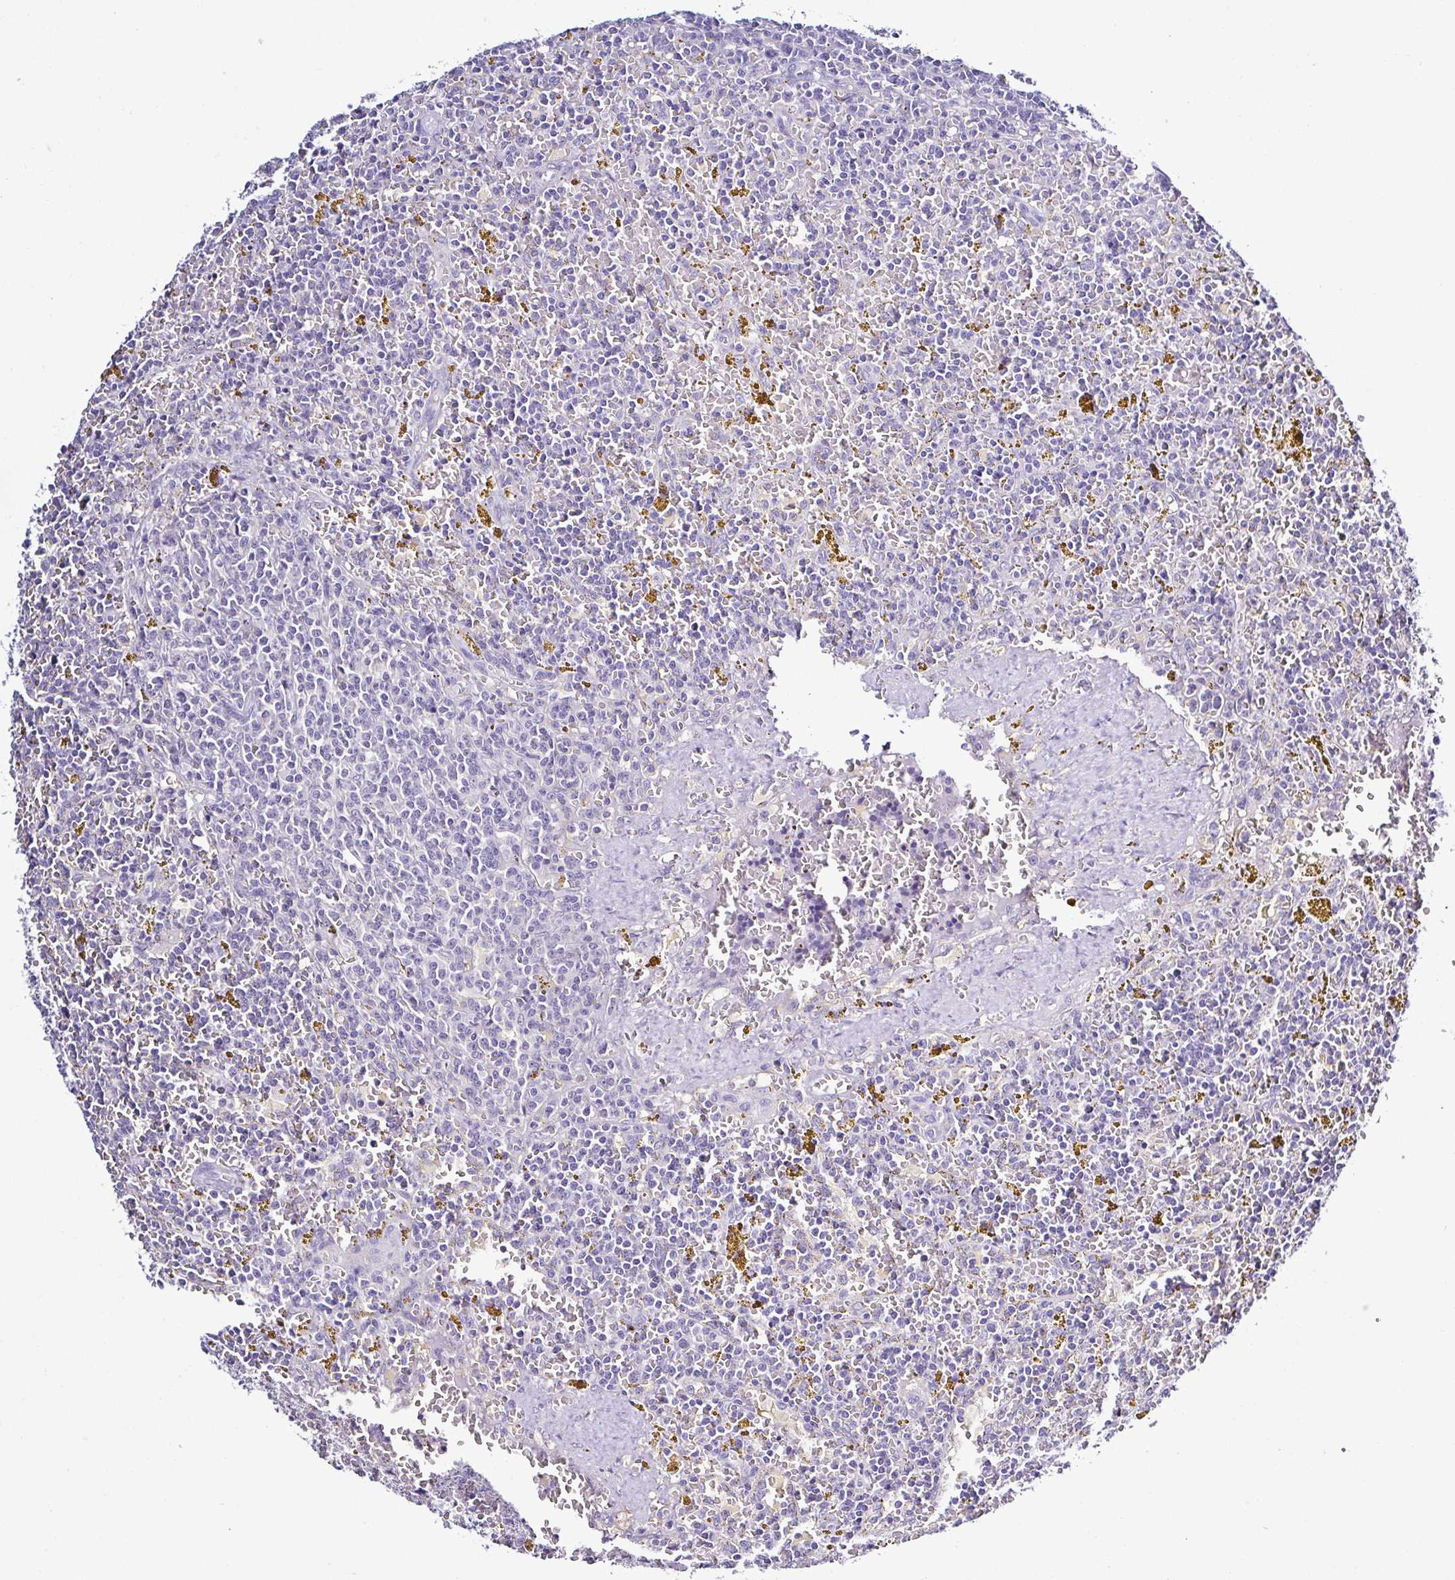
{"staining": {"intensity": "negative", "quantity": "none", "location": "none"}, "tissue": "lymphoma", "cell_type": "Tumor cells", "image_type": "cancer", "snomed": [{"axis": "morphology", "description": "Malignant lymphoma, non-Hodgkin's type, Low grade"}, {"axis": "topography", "description": "Spleen"}, {"axis": "topography", "description": "Lymph node"}], "caption": "Tumor cells are negative for protein expression in human lymphoma.", "gene": "TNNT2", "patient": {"sex": "female", "age": 66}}